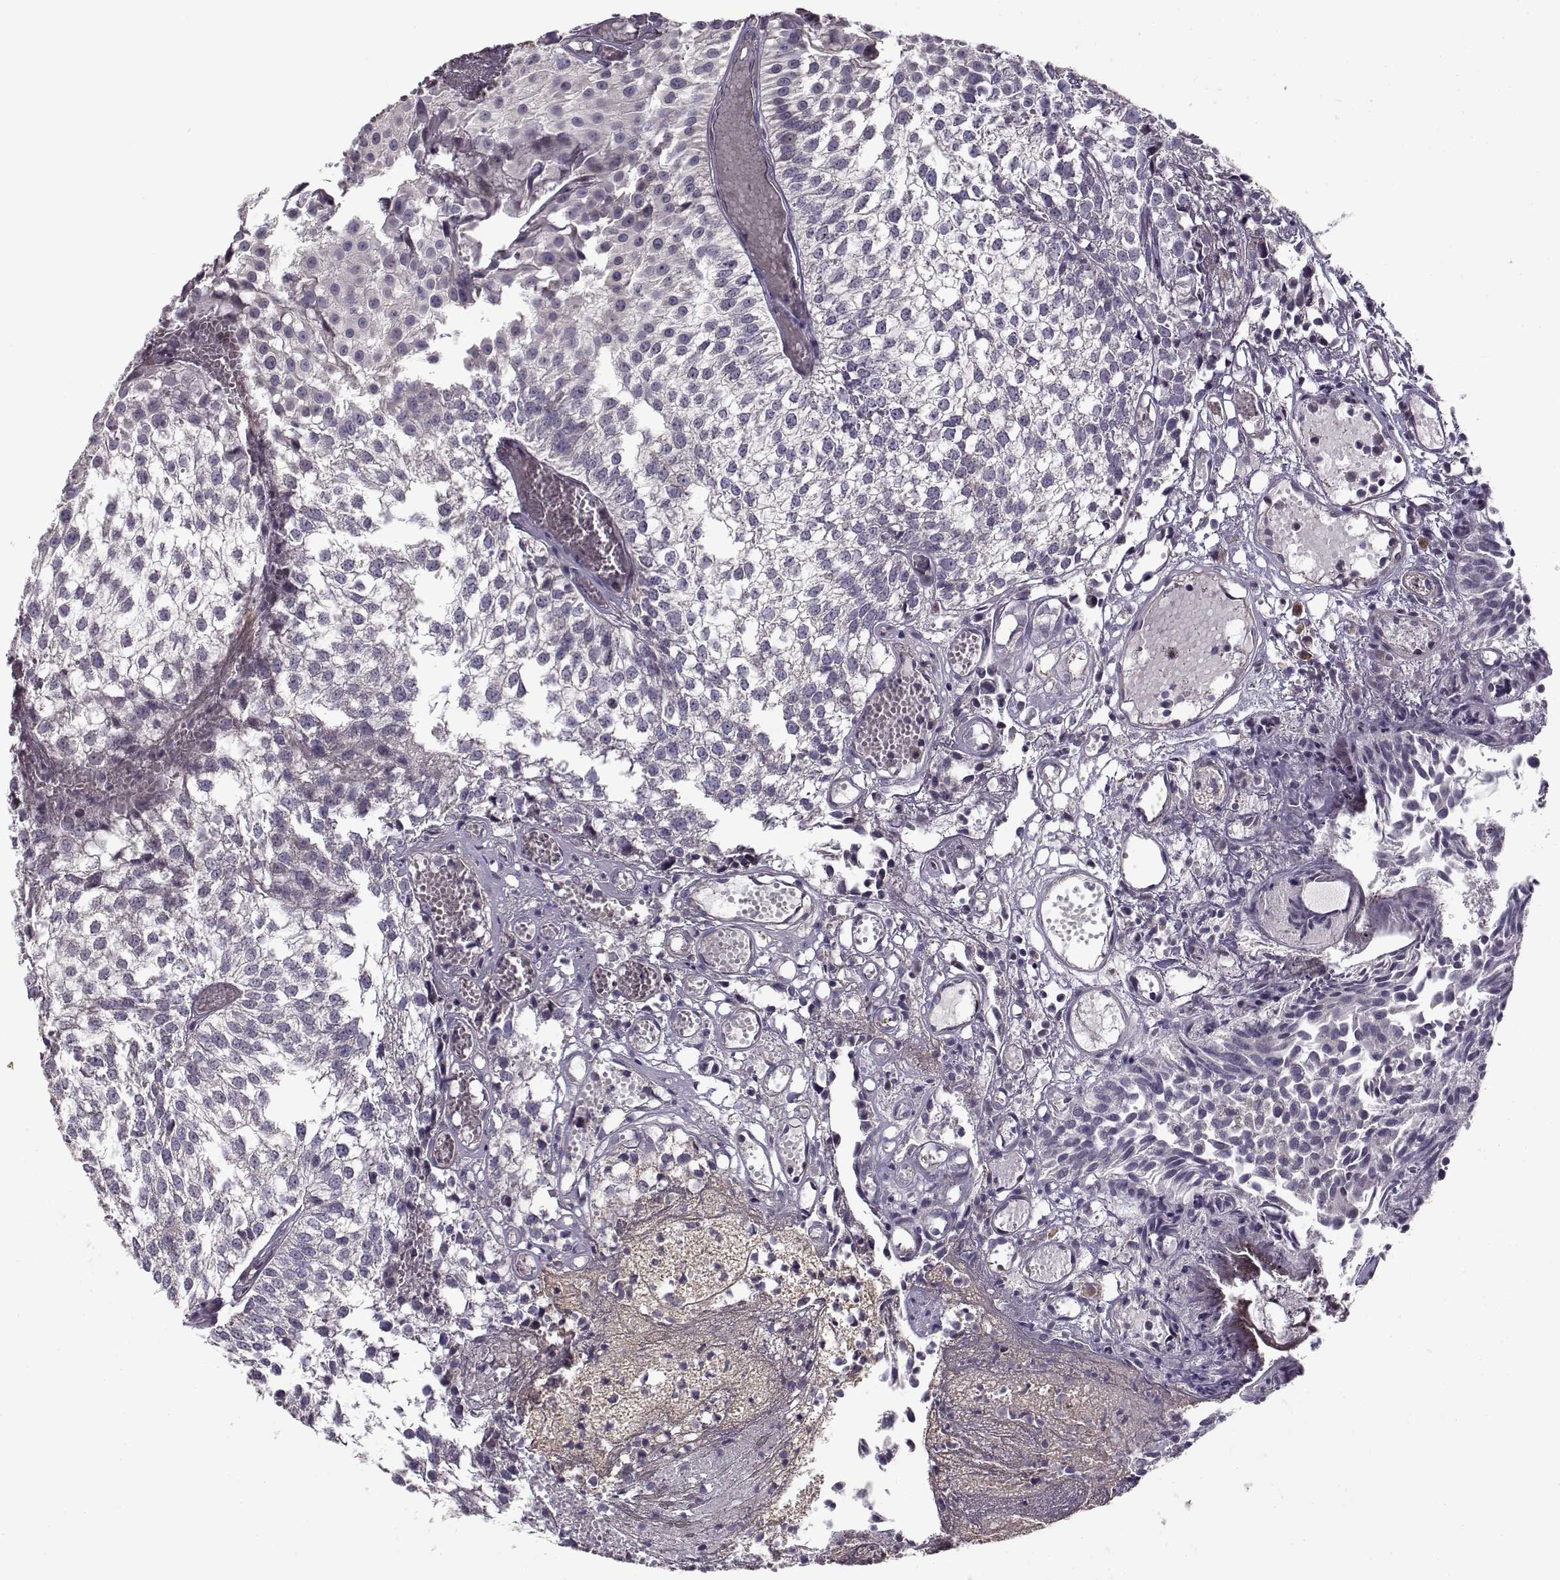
{"staining": {"intensity": "negative", "quantity": "none", "location": "none"}, "tissue": "urothelial cancer", "cell_type": "Tumor cells", "image_type": "cancer", "snomed": [{"axis": "morphology", "description": "Urothelial carcinoma, Low grade"}, {"axis": "topography", "description": "Urinary bladder"}], "caption": "High magnification brightfield microscopy of urothelial cancer stained with DAB (brown) and counterstained with hematoxylin (blue): tumor cells show no significant positivity.", "gene": "ENTPD8", "patient": {"sex": "male", "age": 79}}